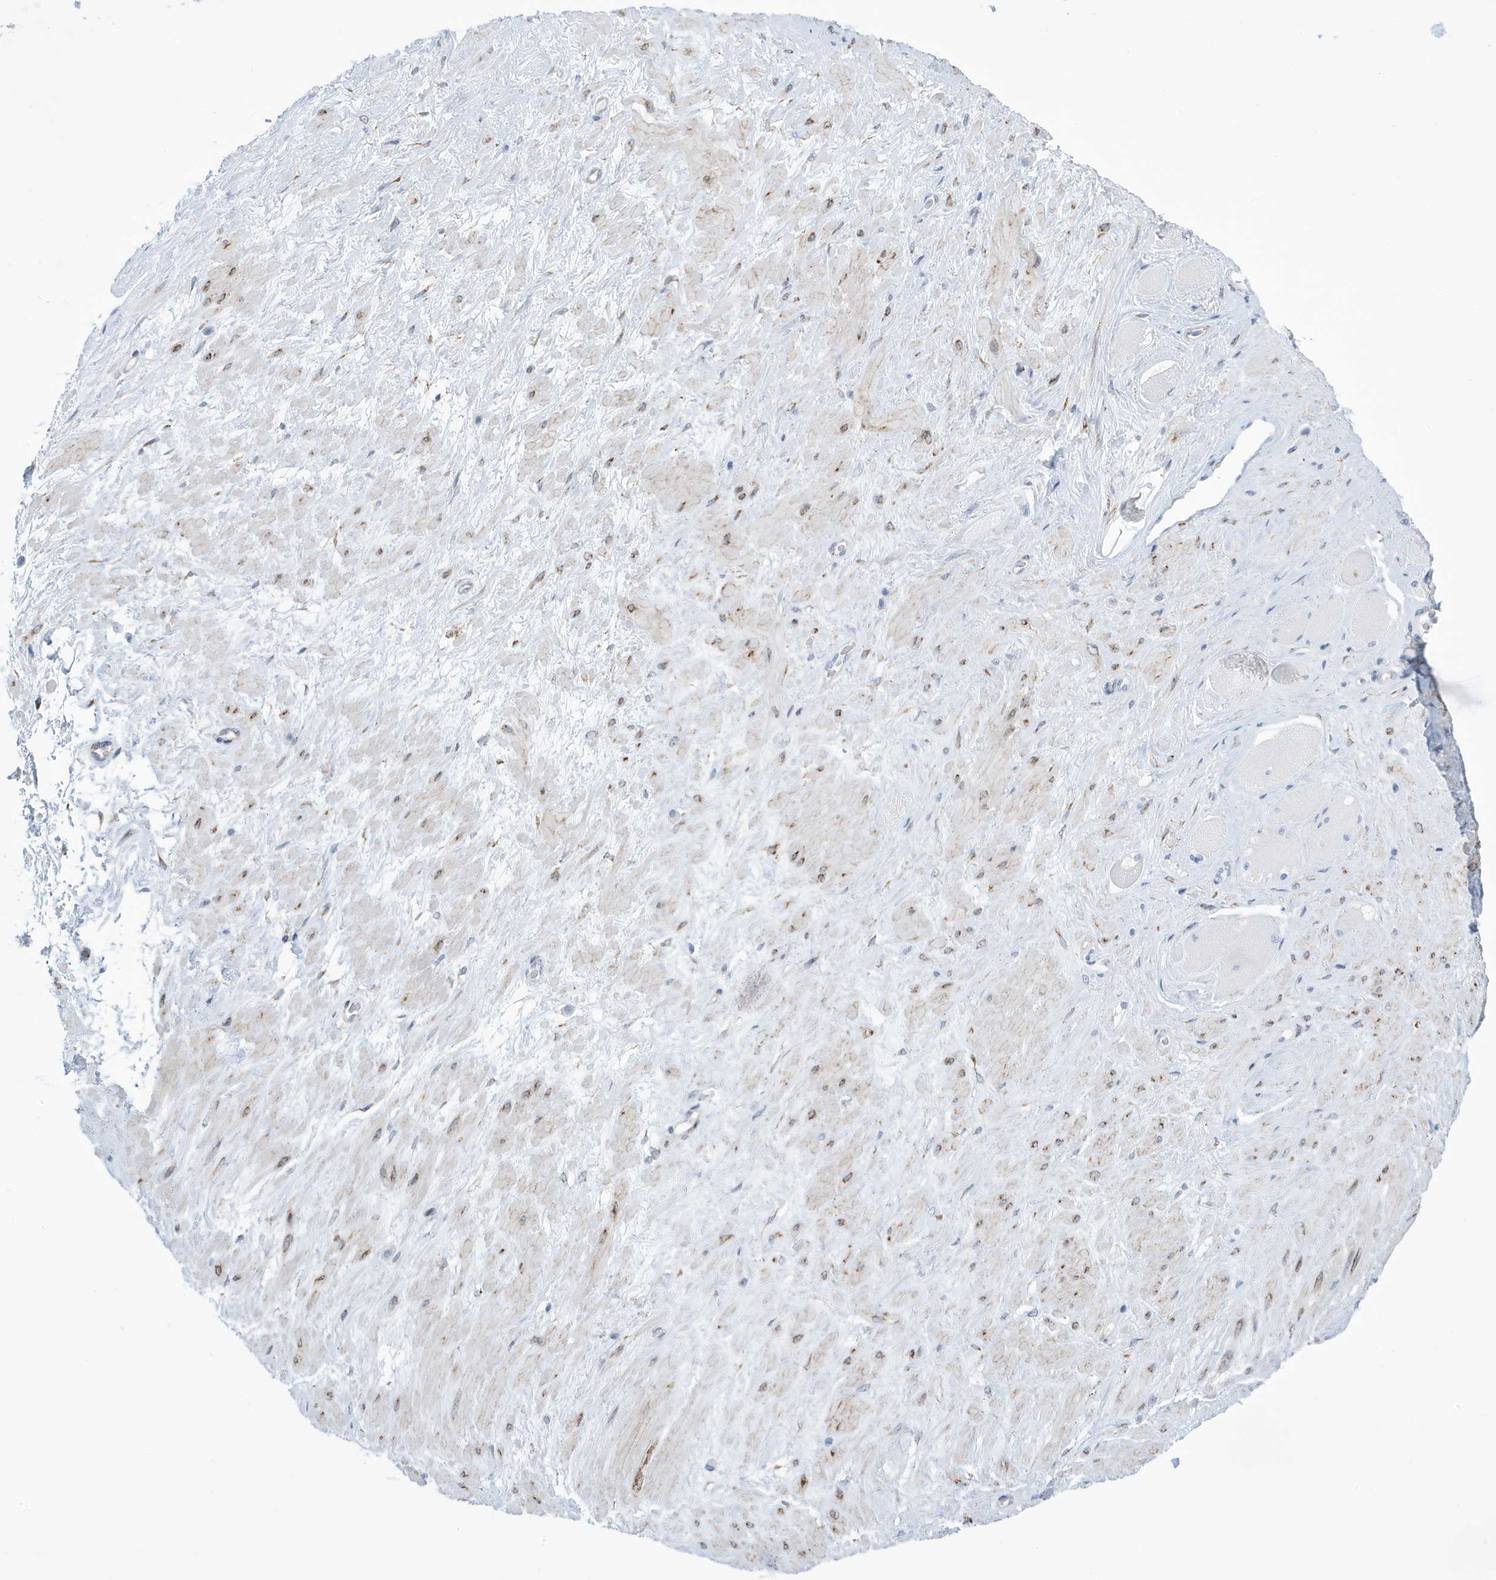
{"staining": {"intensity": "strong", "quantity": ">75%", "location": "cytoplasmic/membranous"}, "tissue": "adipose tissue", "cell_type": "Adipocytes", "image_type": "normal", "snomed": [{"axis": "morphology", "description": "Normal tissue, NOS"}, {"axis": "morphology", "description": "Adenocarcinoma, Low grade"}, {"axis": "topography", "description": "Prostate"}, {"axis": "topography", "description": "Peripheral nerve tissue"}], "caption": "Human adipose tissue stained for a protein (brown) displays strong cytoplasmic/membranous positive positivity in about >75% of adipocytes.", "gene": "SEMA3F", "patient": {"sex": "male", "age": 63}}